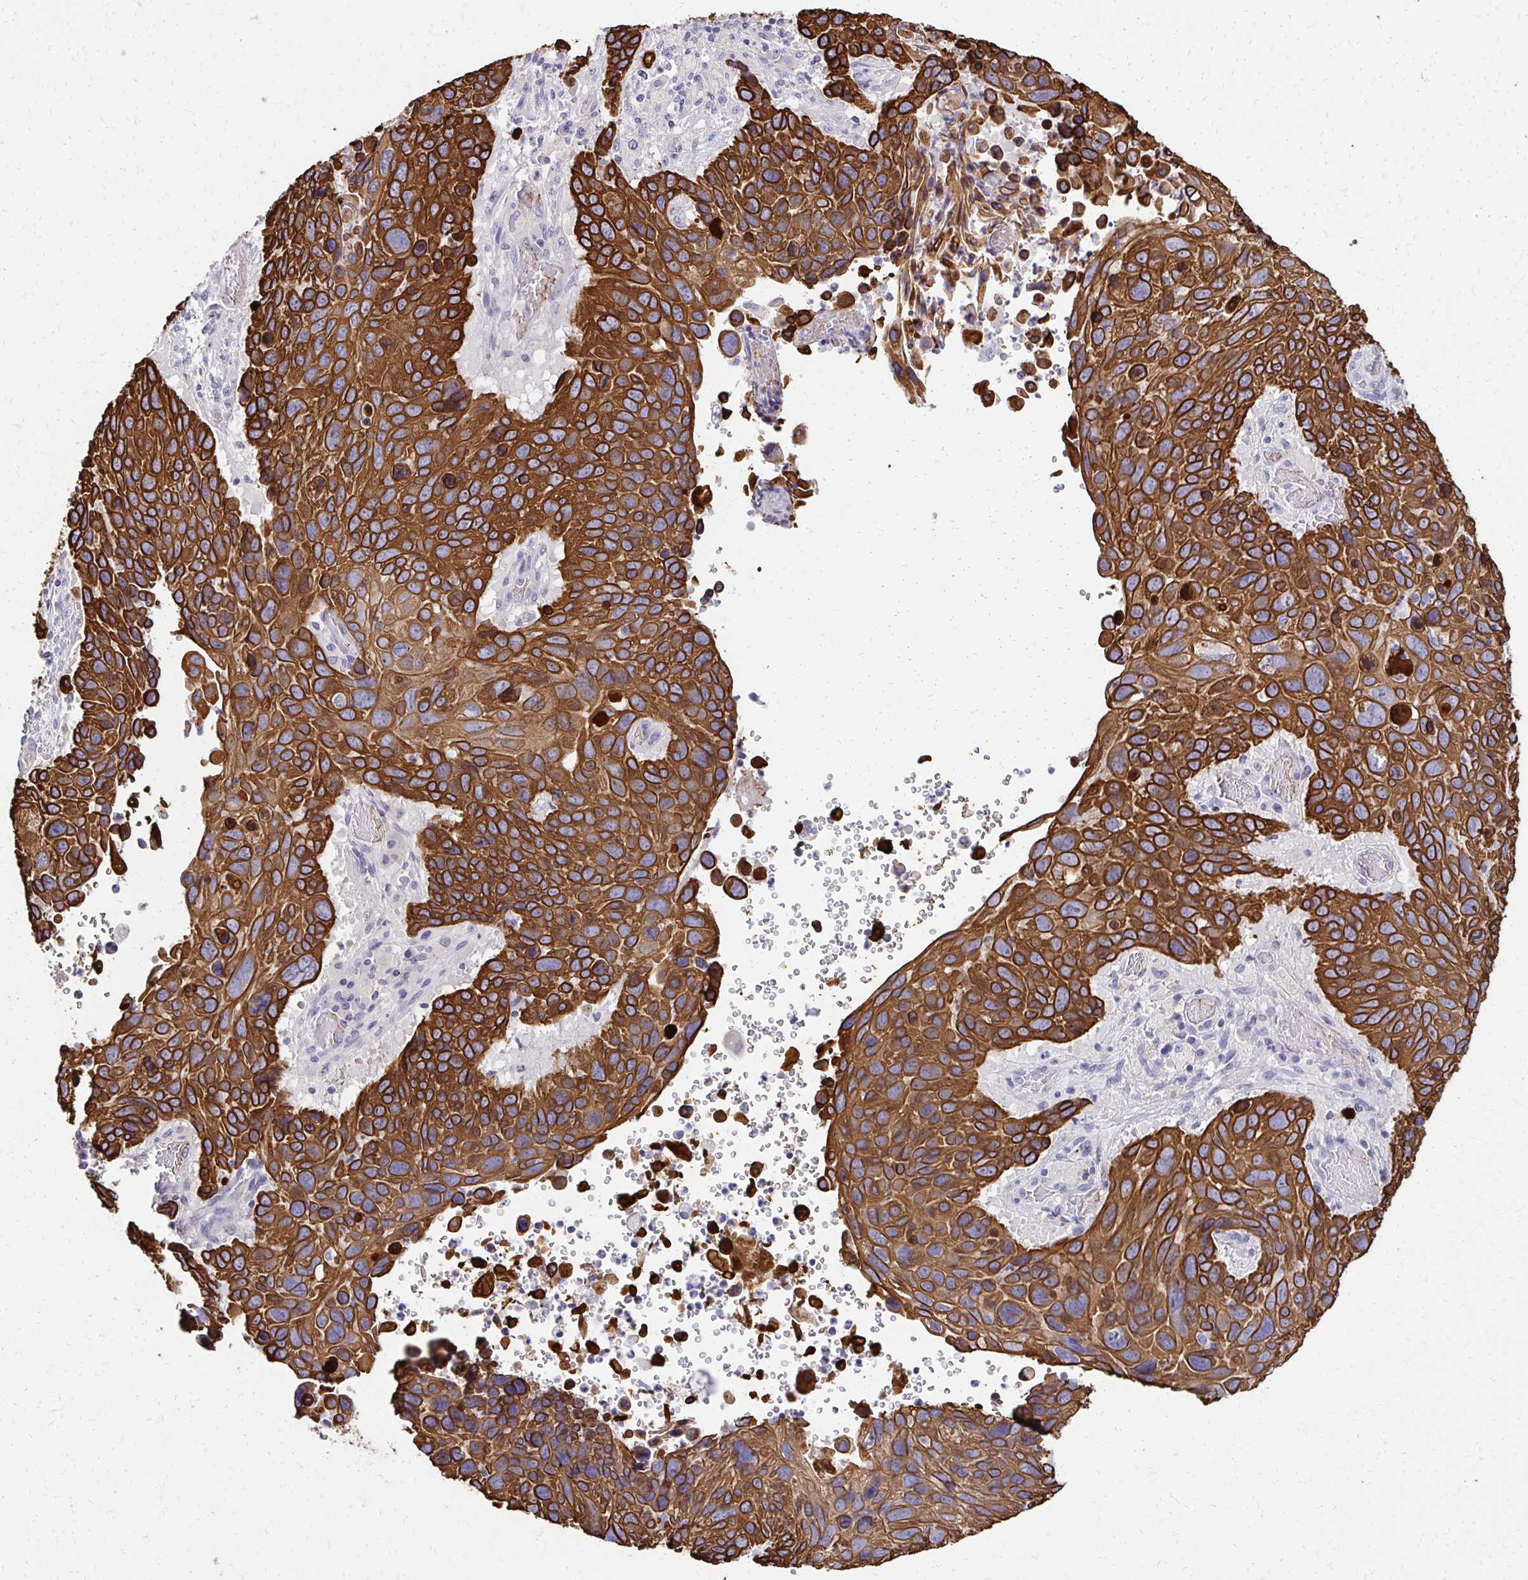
{"staining": {"intensity": "strong", "quantity": ">75%", "location": "cytoplasmic/membranous"}, "tissue": "lung cancer", "cell_type": "Tumor cells", "image_type": "cancer", "snomed": [{"axis": "morphology", "description": "Squamous cell carcinoma, NOS"}, {"axis": "topography", "description": "Lung"}], "caption": "A brown stain labels strong cytoplasmic/membranous staining of a protein in human lung squamous cell carcinoma tumor cells. The staining is performed using DAB brown chromogen to label protein expression. The nuclei are counter-stained blue using hematoxylin.", "gene": "C1QTNF2", "patient": {"sex": "male", "age": 68}}